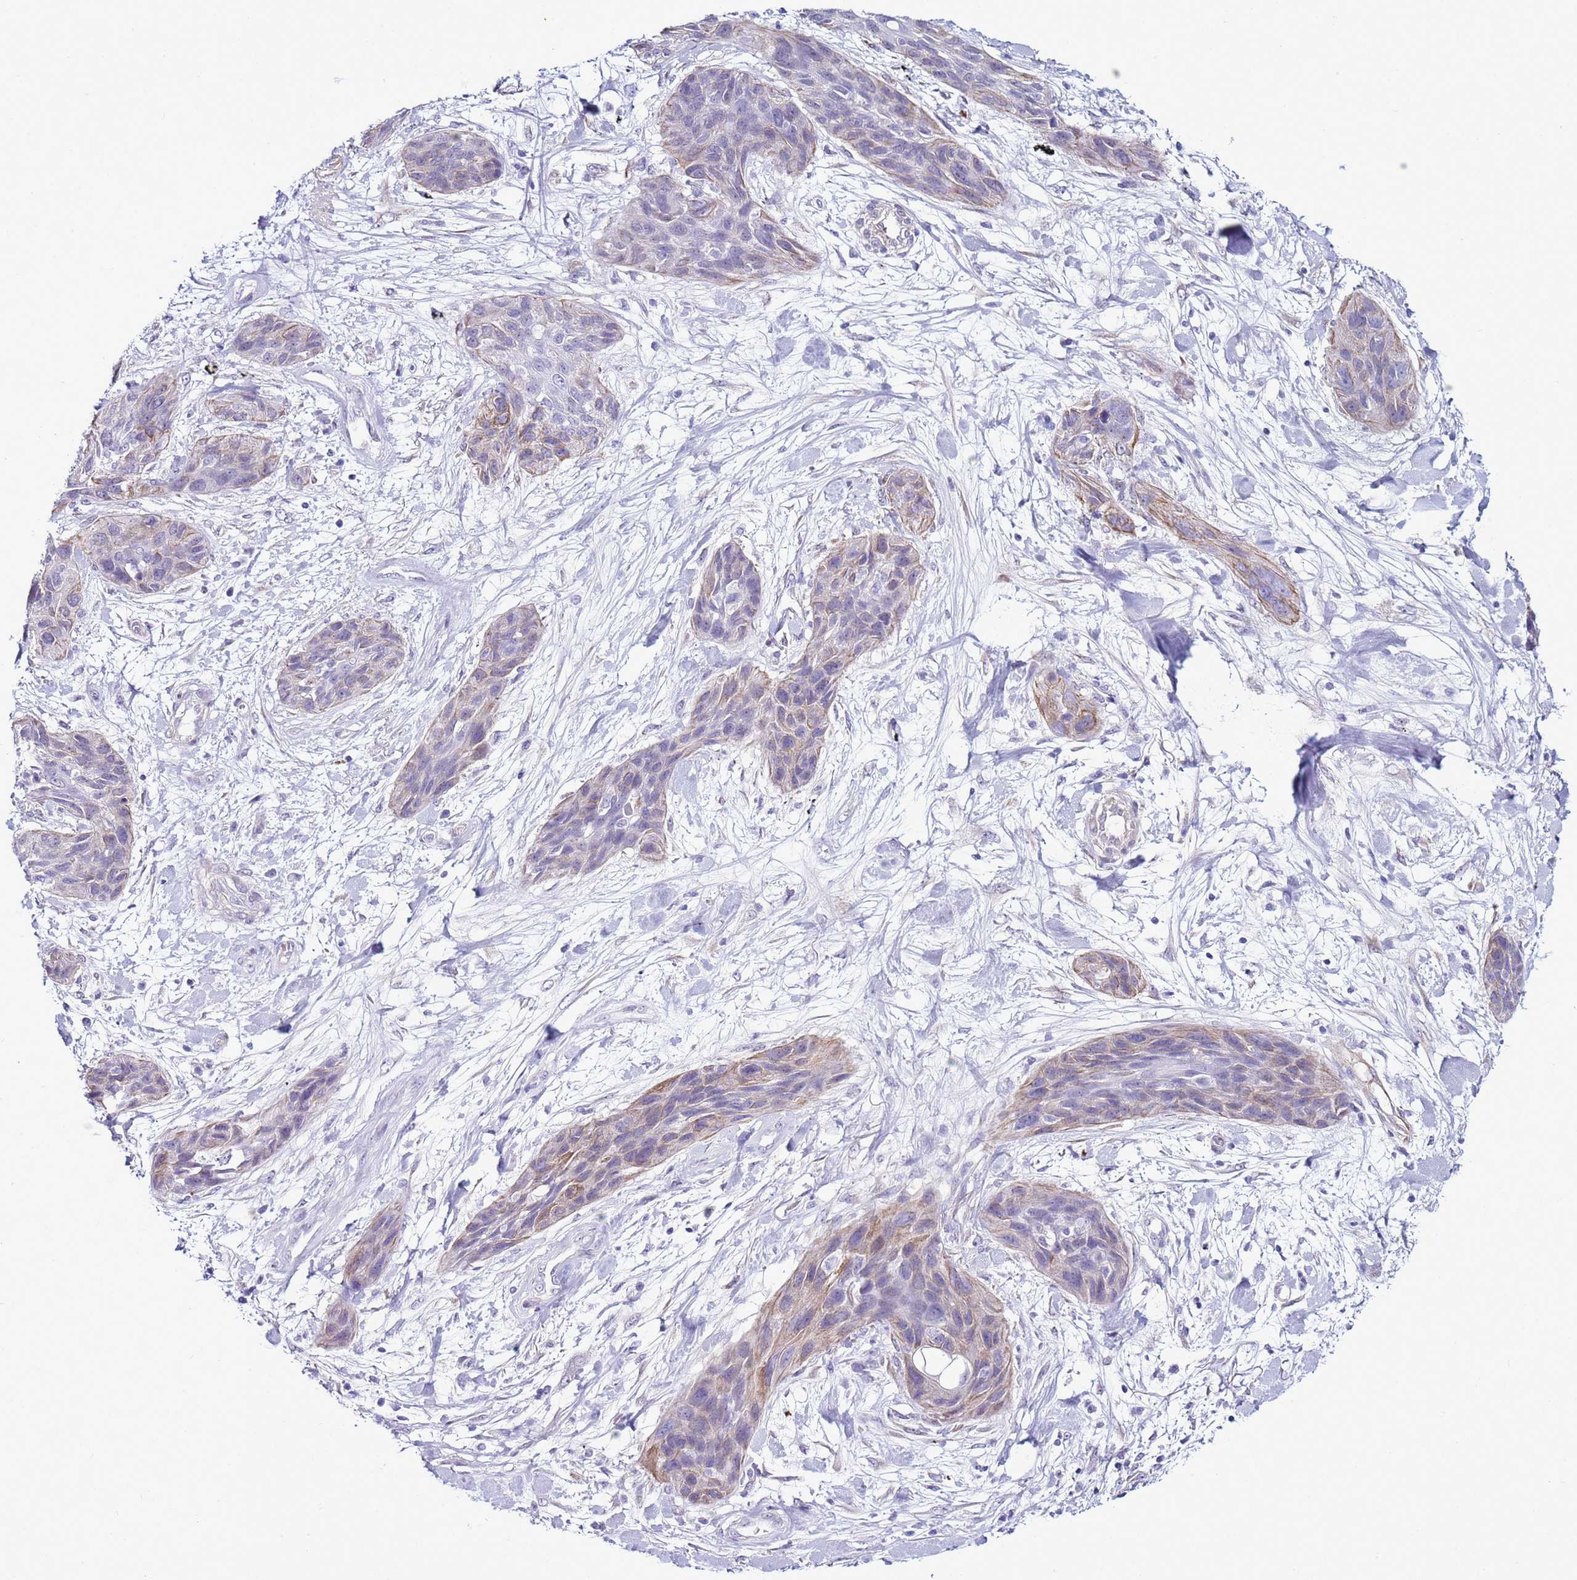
{"staining": {"intensity": "weak", "quantity": "25%-75%", "location": "cytoplasmic/membranous"}, "tissue": "lung cancer", "cell_type": "Tumor cells", "image_type": "cancer", "snomed": [{"axis": "morphology", "description": "Squamous cell carcinoma, NOS"}, {"axis": "topography", "description": "Lung"}], "caption": "Squamous cell carcinoma (lung) was stained to show a protein in brown. There is low levels of weak cytoplasmic/membranous positivity in approximately 25%-75% of tumor cells.", "gene": "LRRC10B", "patient": {"sex": "female", "age": 70}}